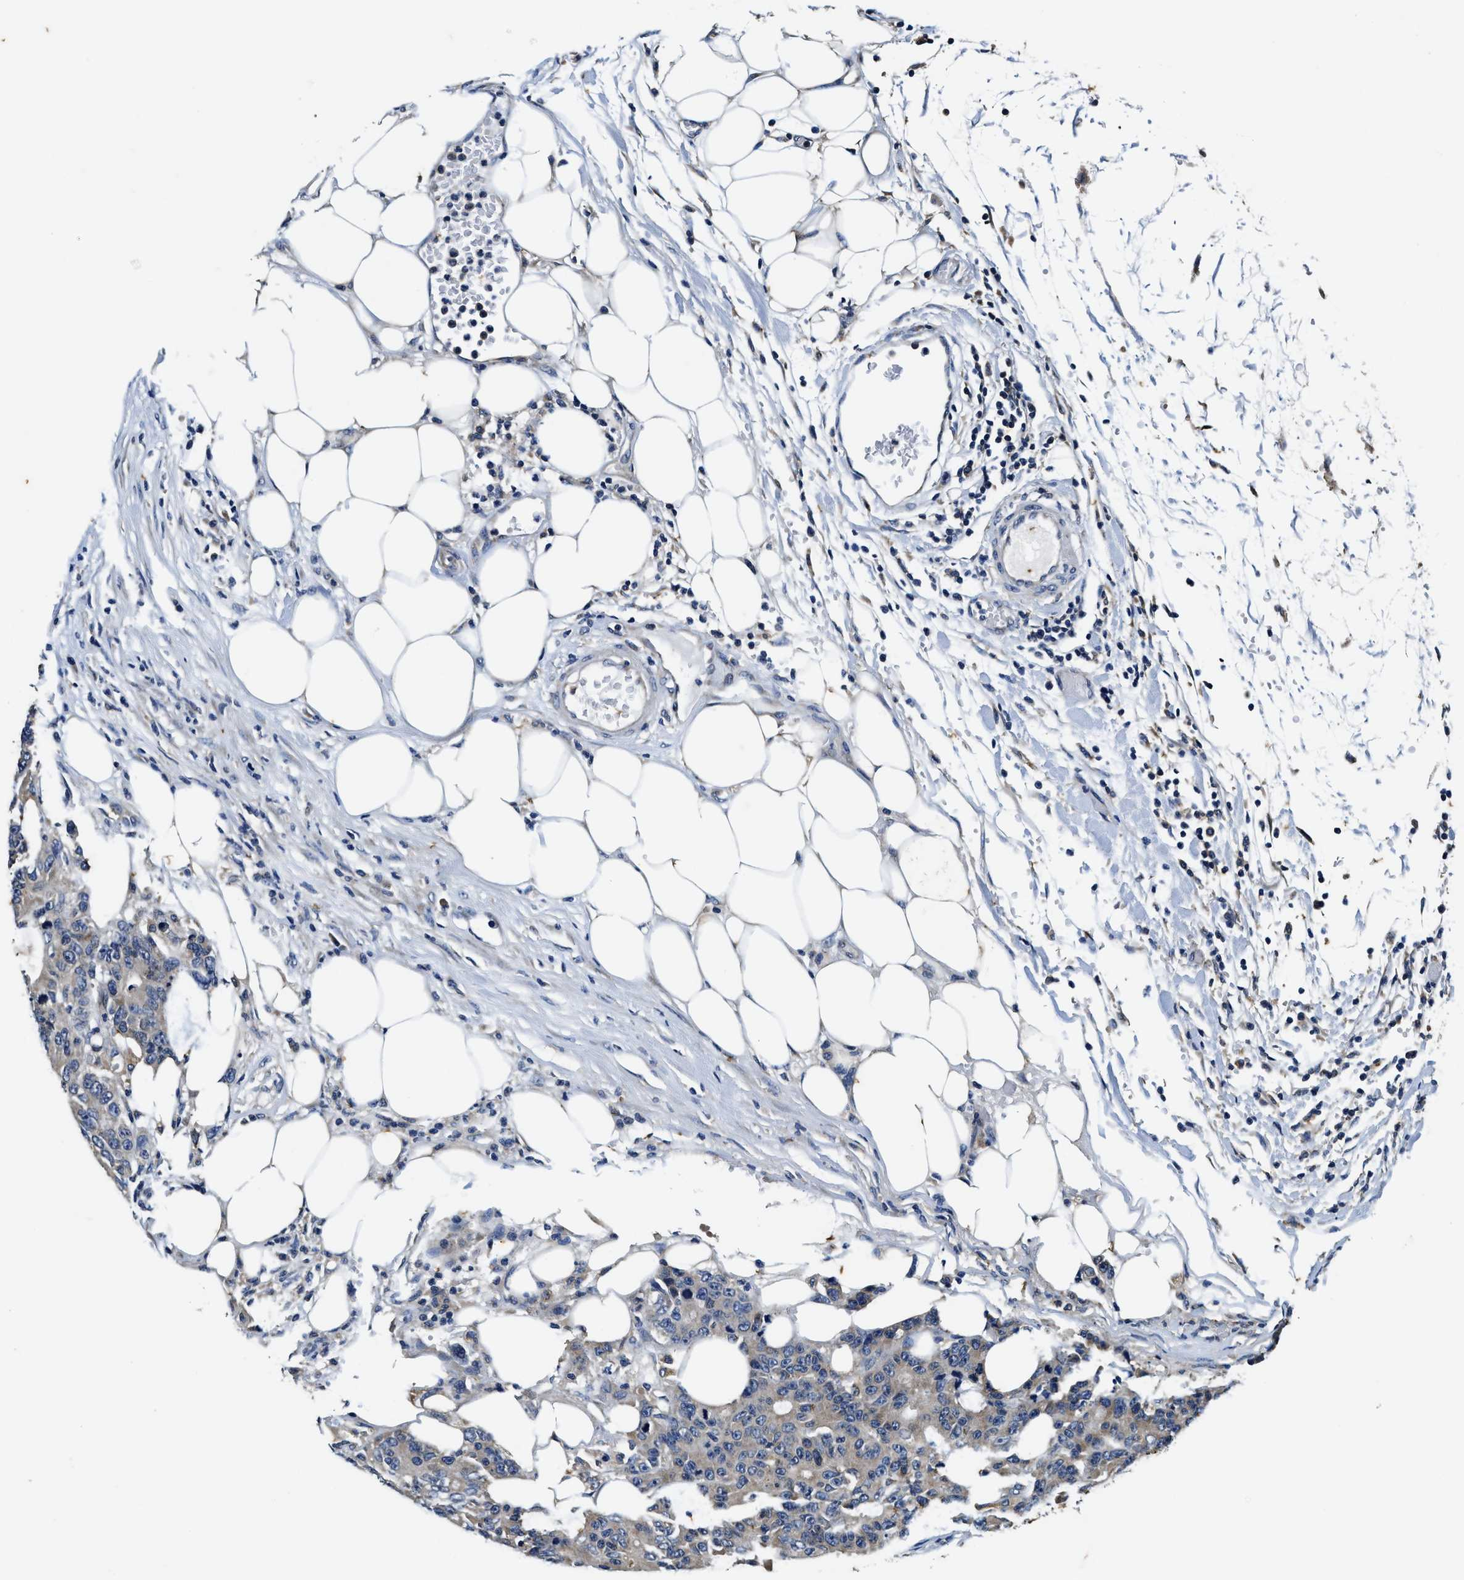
{"staining": {"intensity": "negative", "quantity": "none", "location": "none"}, "tissue": "colorectal cancer", "cell_type": "Tumor cells", "image_type": "cancer", "snomed": [{"axis": "morphology", "description": "Adenocarcinoma, NOS"}, {"axis": "topography", "description": "Colon"}], "caption": "Tumor cells are negative for brown protein staining in colorectal cancer.", "gene": "PI4KB", "patient": {"sex": "female", "age": 86}}